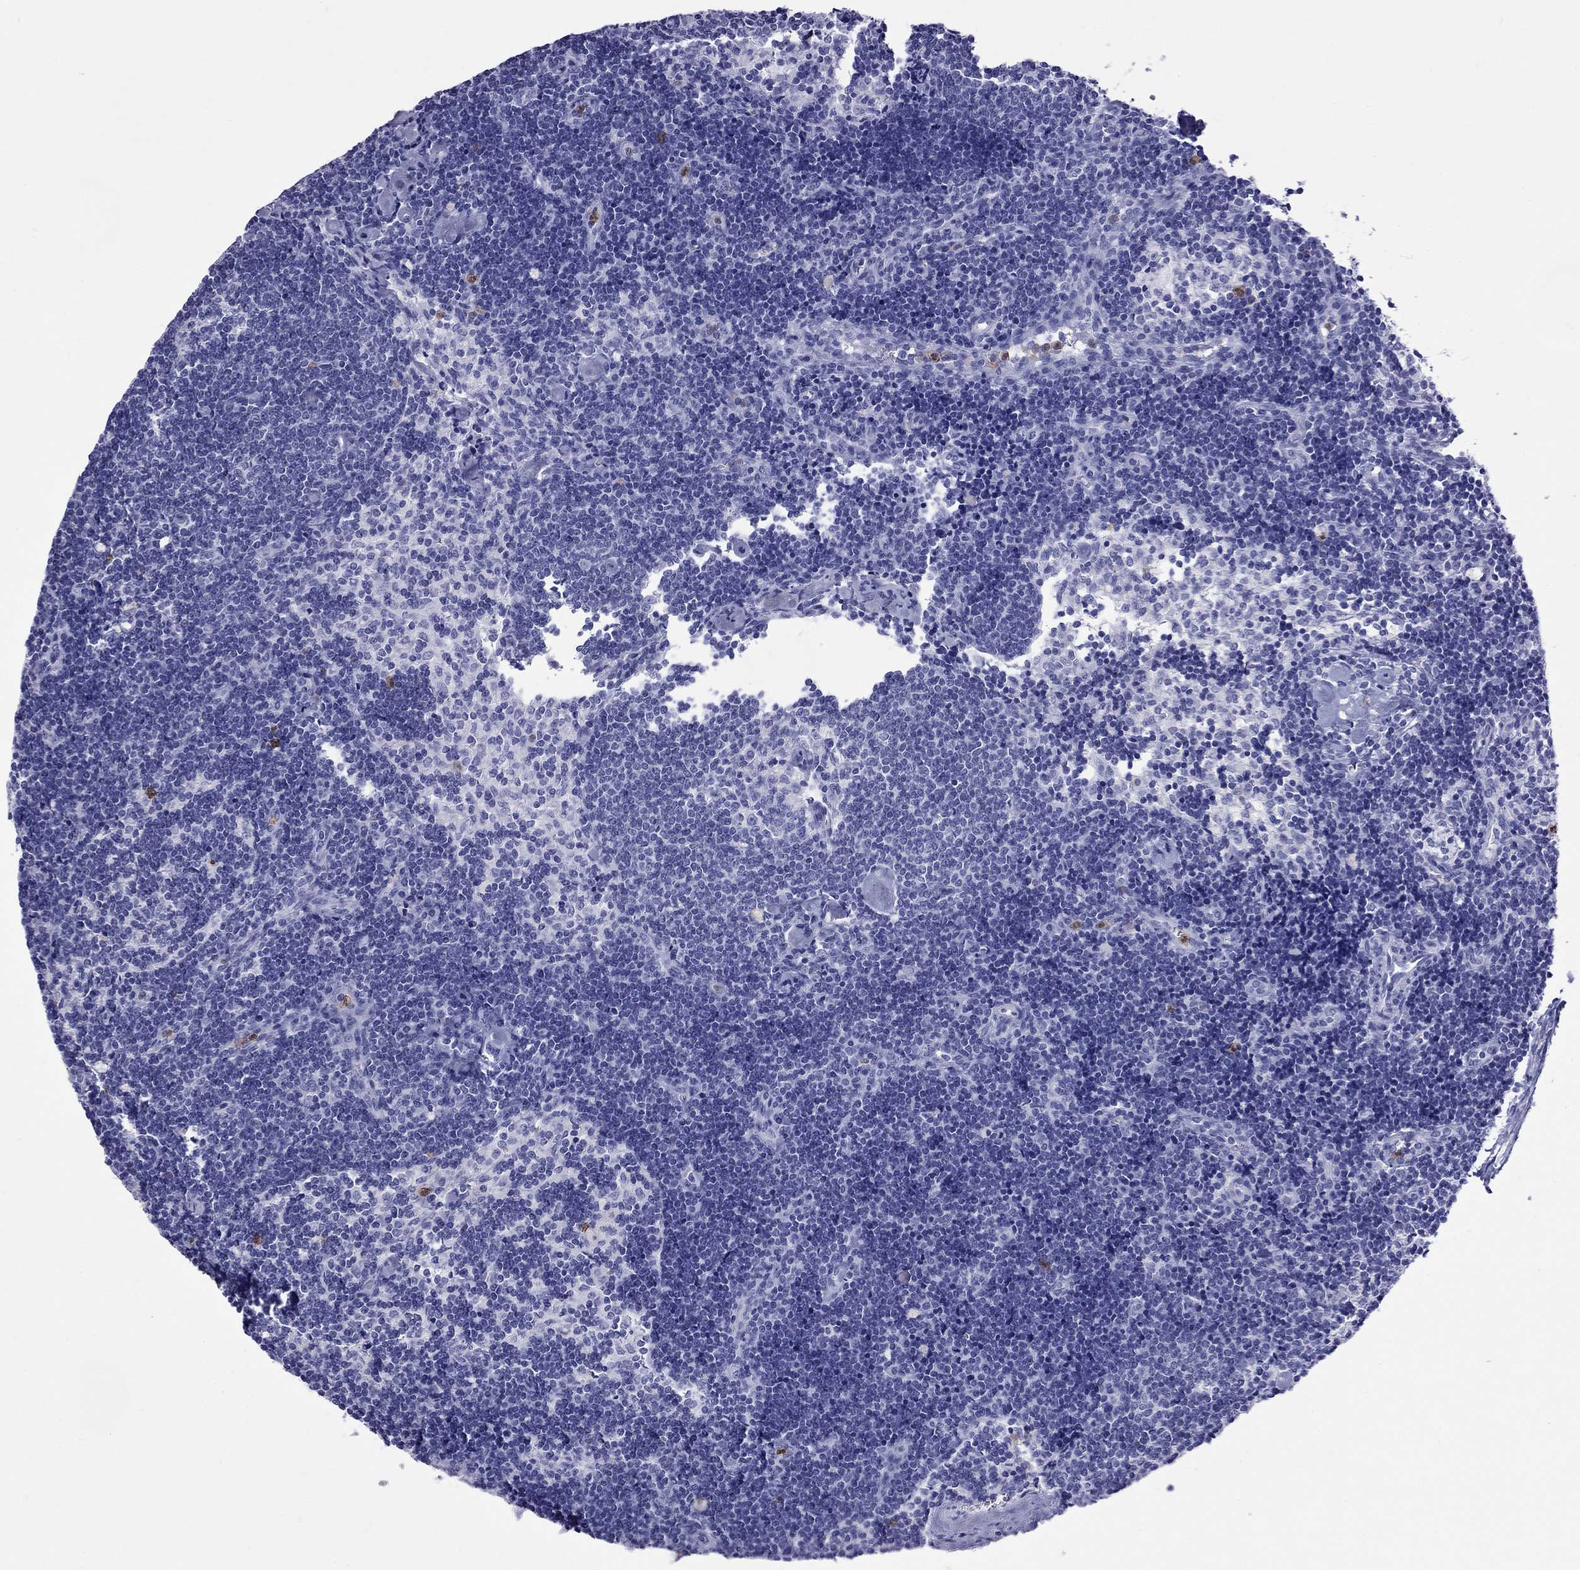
{"staining": {"intensity": "negative", "quantity": "none", "location": "none"}, "tissue": "lymph node", "cell_type": "Germinal center cells", "image_type": "normal", "snomed": [{"axis": "morphology", "description": "Normal tissue, NOS"}, {"axis": "topography", "description": "Lymph node"}], "caption": "Normal lymph node was stained to show a protein in brown. There is no significant expression in germinal center cells. The staining is performed using DAB (3,3'-diaminobenzidine) brown chromogen with nuclei counter-stained in using hematoxylin.", "gene": "SLAMF1", "patient": {"sex": "female", "age": 42}}